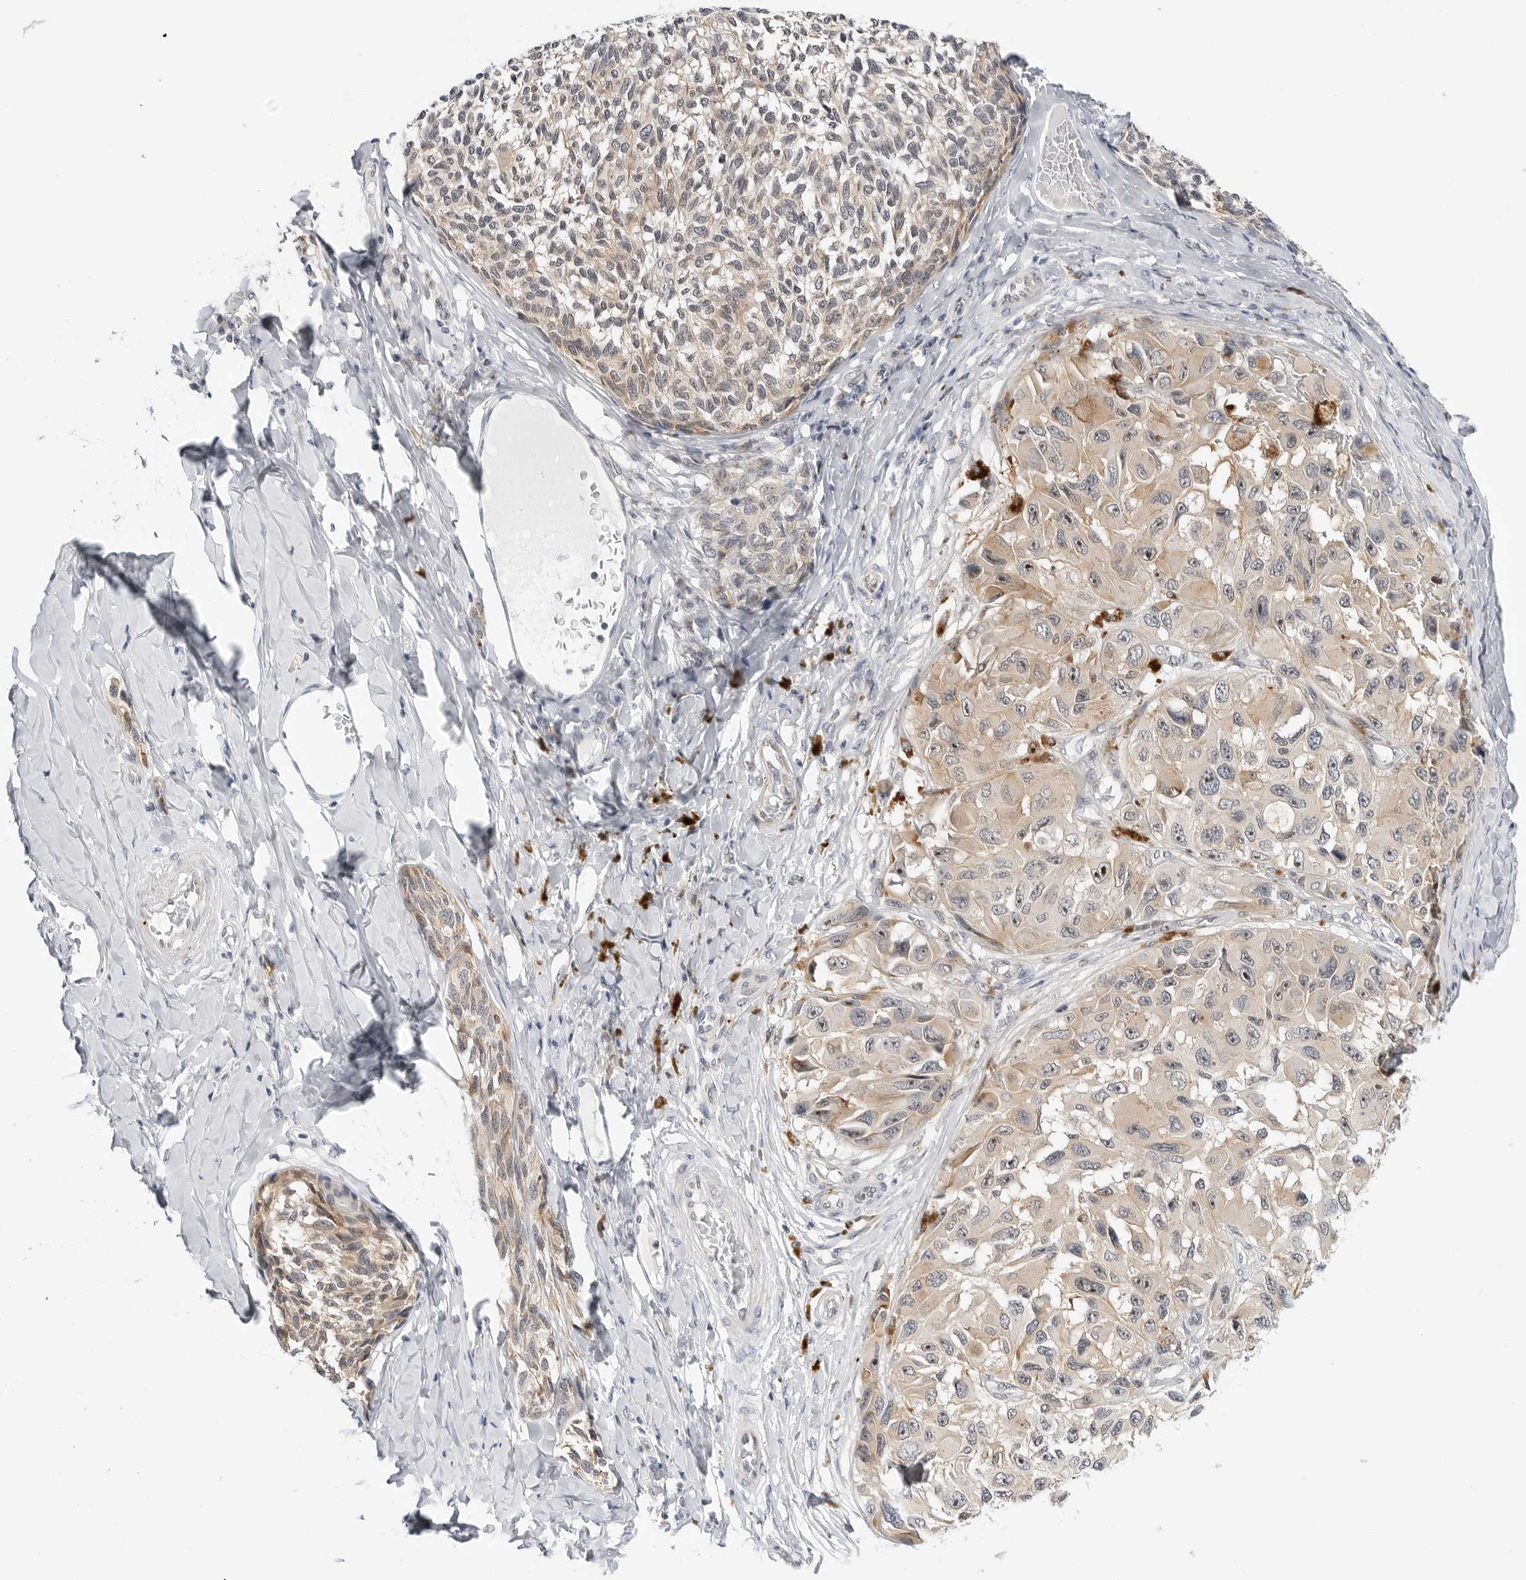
{"staining": {"intensity": "weak", "quantity": "25%-75%", "location": "cytoplasmic/membranous,nuclear"}, "tissue": "melanoma", "cell_type": "Tumor cells", "image_type": "cancer", "snomed": [{"axis": "morphology", "description": "Malignant melanoma, NOS"}, {"axis": "topography", "description": "Skin"}], "caption": "Human malignant melanoma stained for a protein (brown) reveals weak cytoplasmic/membranous and nuclear positive expression in about 25%-75% of tumor cells.", "gene": "MAP2K5", "patient": {"sex": "female", "age": 73}}